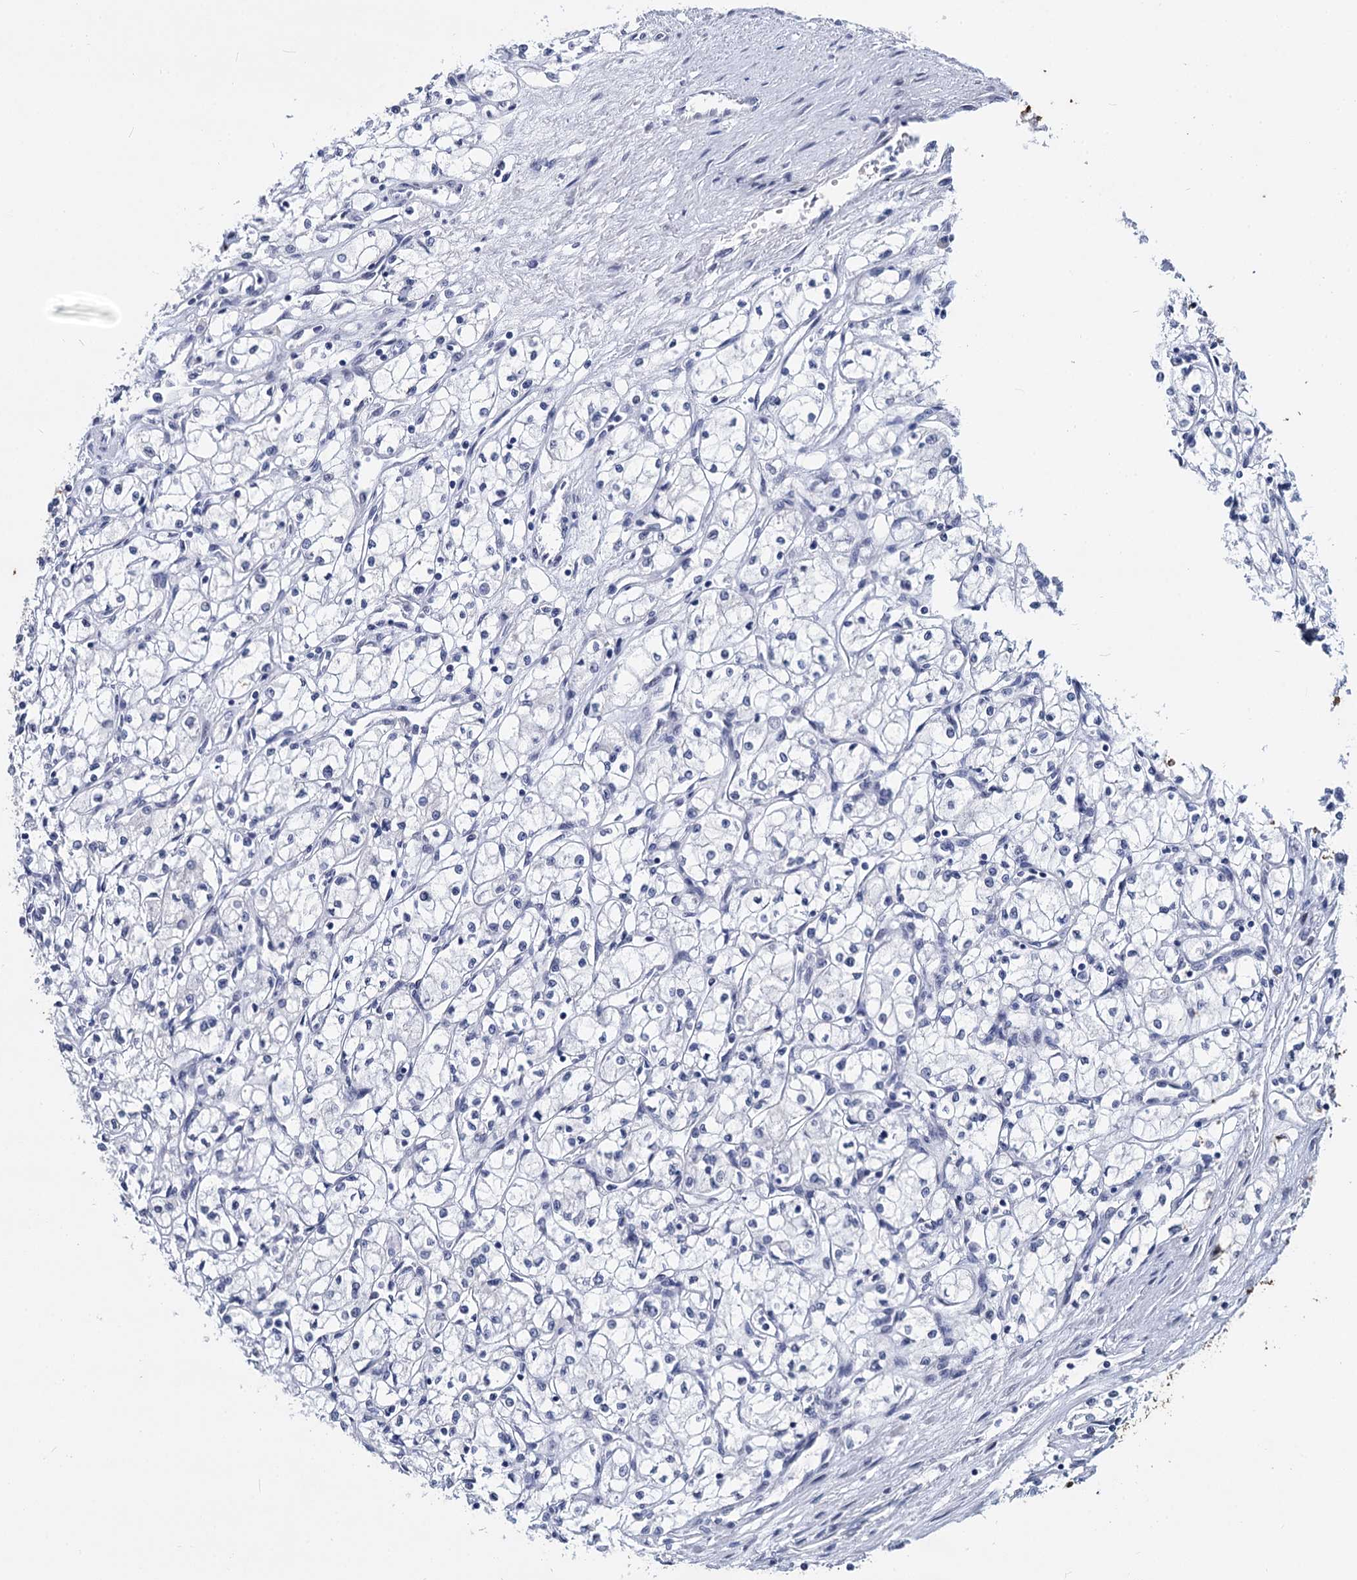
{"staining": {"intensity": "negative", "quantity": "none", "location": "none"}, "tissue": "renal cancer", "cell_type": "Tumor cells", "image_type": "cancer", "snomed": [{"axis": "morphology", "description": "Adenocarcinoma, NOS"}, {"axis": "topography", "description": "Kidney"}], "caption": "Tumor cells are negative for brown protein staining in renal cancer.", "gene": "MAGEA4", "patient": {"sex": "male", "age": 59}}